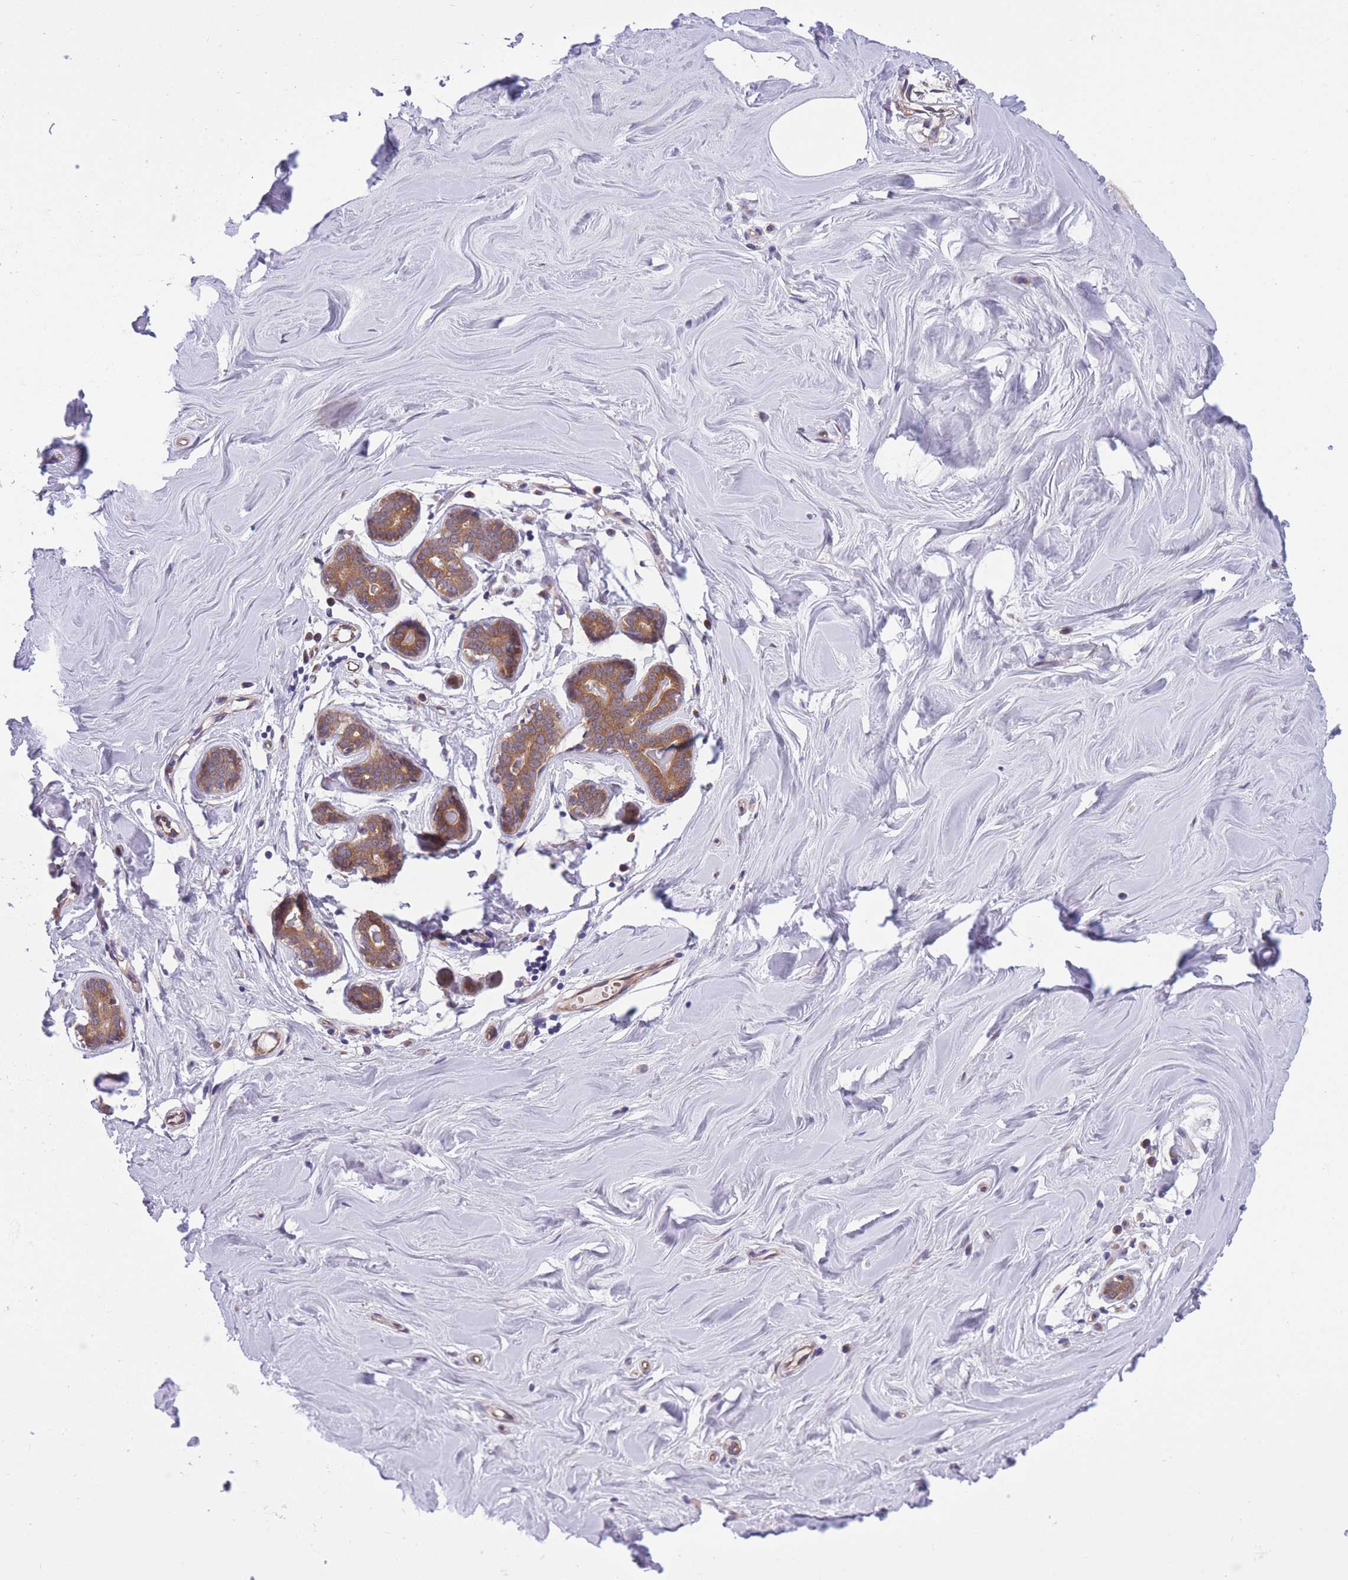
{"staining": {"intensity": "negative", "quantity": "none", "location": "none"}, "tissue": "breast", "cell_type": "Adipocytes", "image_type": "normal", "snomed": [{"axis": "morphology", "description": "Normal tissue, NOS"}, {"axis": "topography", "description": "Breast"}], "caption": "IHC of unremarkable breast exhibits no expression in adipocytes. (Stains: DAB (3,3'-diaminobenzidine) IHC with hematoxylin counter stain, Microscopy: brightfield microscopy at high magnification).", "gene": "WWOX", "patient": {"sex": "female", "age": 25}}